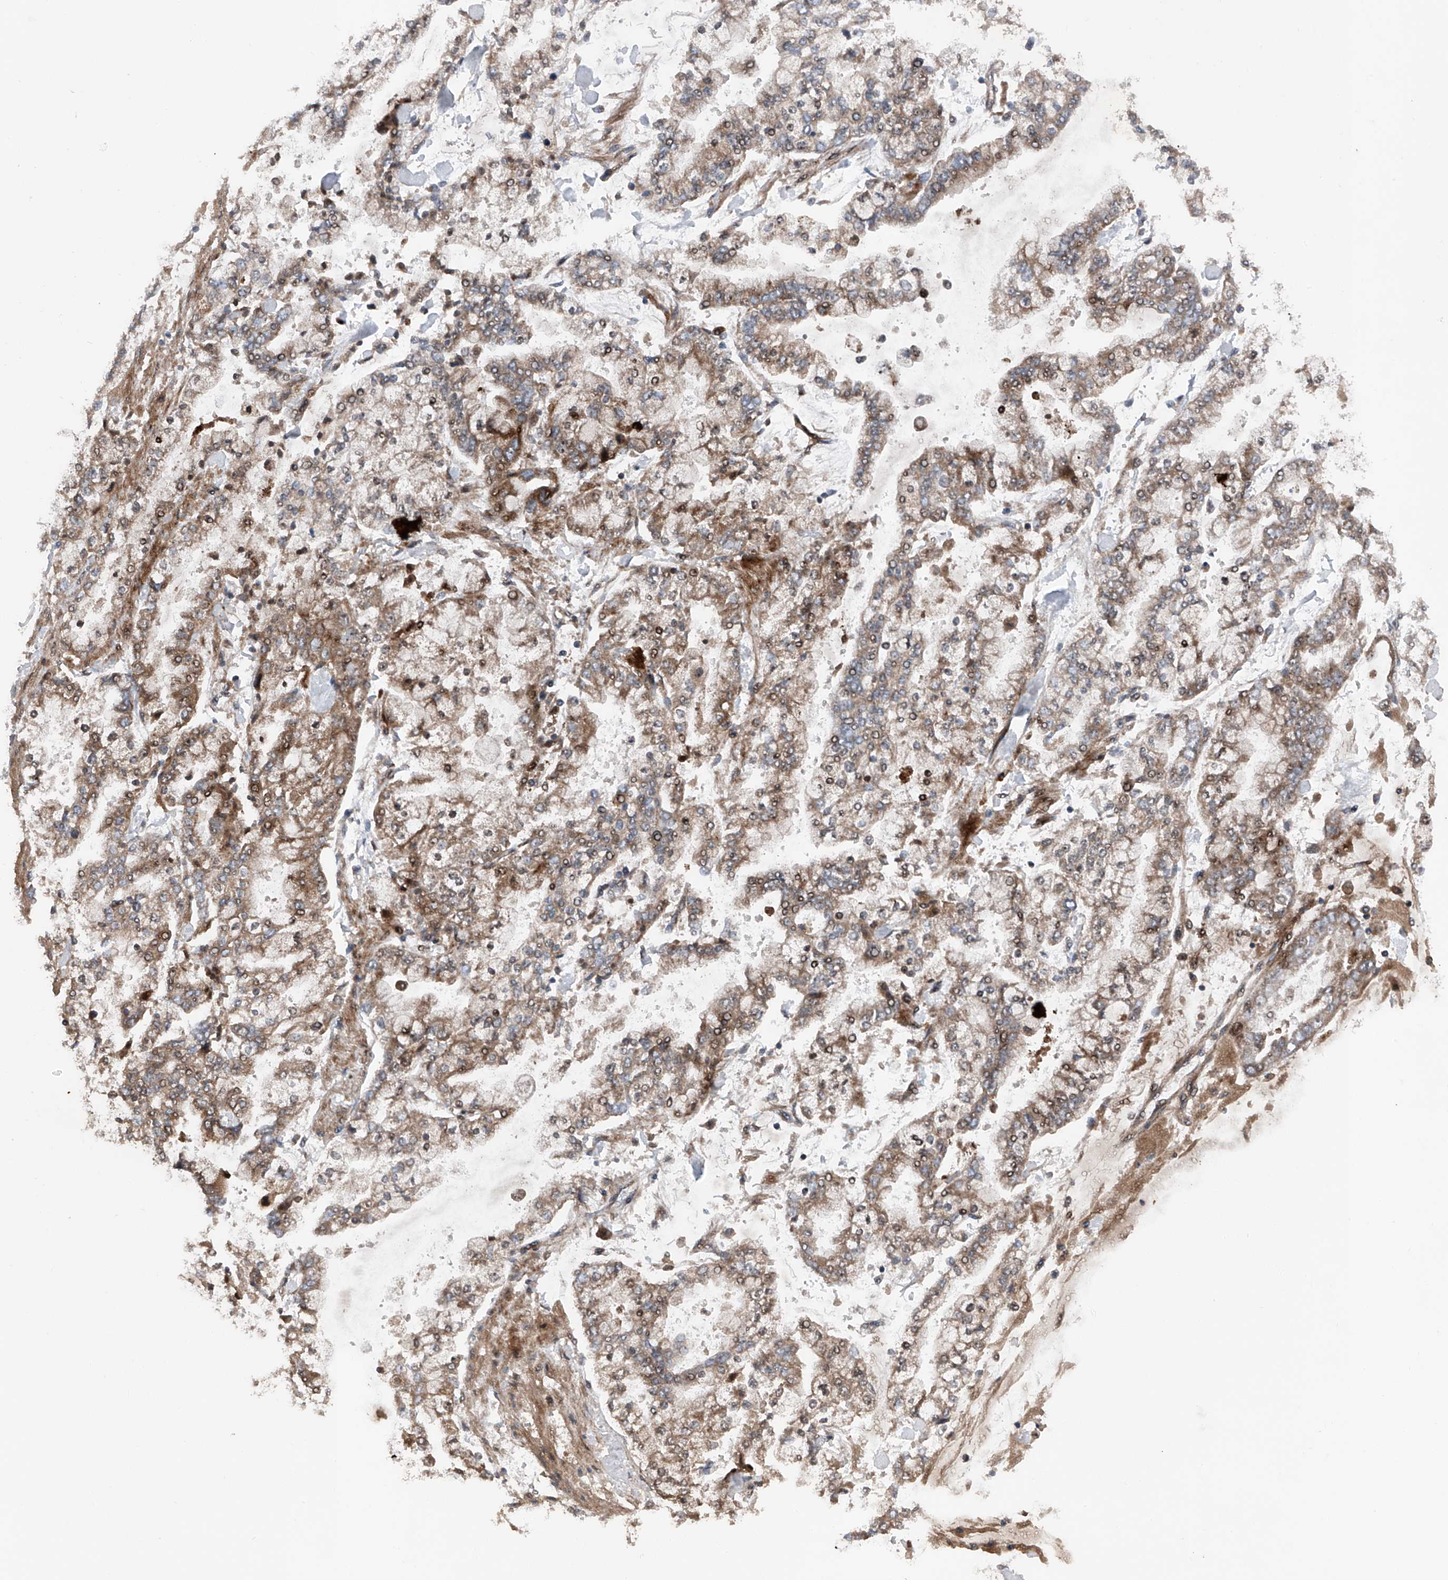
{"staining": {"intensity": "moderate", "quantity": ">75%", "location": "cytoplasmic/membranous"}, "tissue": "stomach cancer", "cell_type": "Tumor cells", "image_type": "cancer", "snomed": [{"axis": "morphology", "description": "Normal tissue, NOS"}, {"axis": "morphology", "description": "Adenocarcinoma, NOS"}, {"axis": "topography", "description": "Stomach, upper"}, {"axis": "topography", "description": "Stomach"}], "caption": "This image displays immunohistochemistry staining of human stomach cancer, with medium moderate cytoplasmic/membranous expression in approximately >75% of tumor cells.", "gene": "DAD1", "patient": {"sex": "male", "age": 76}}